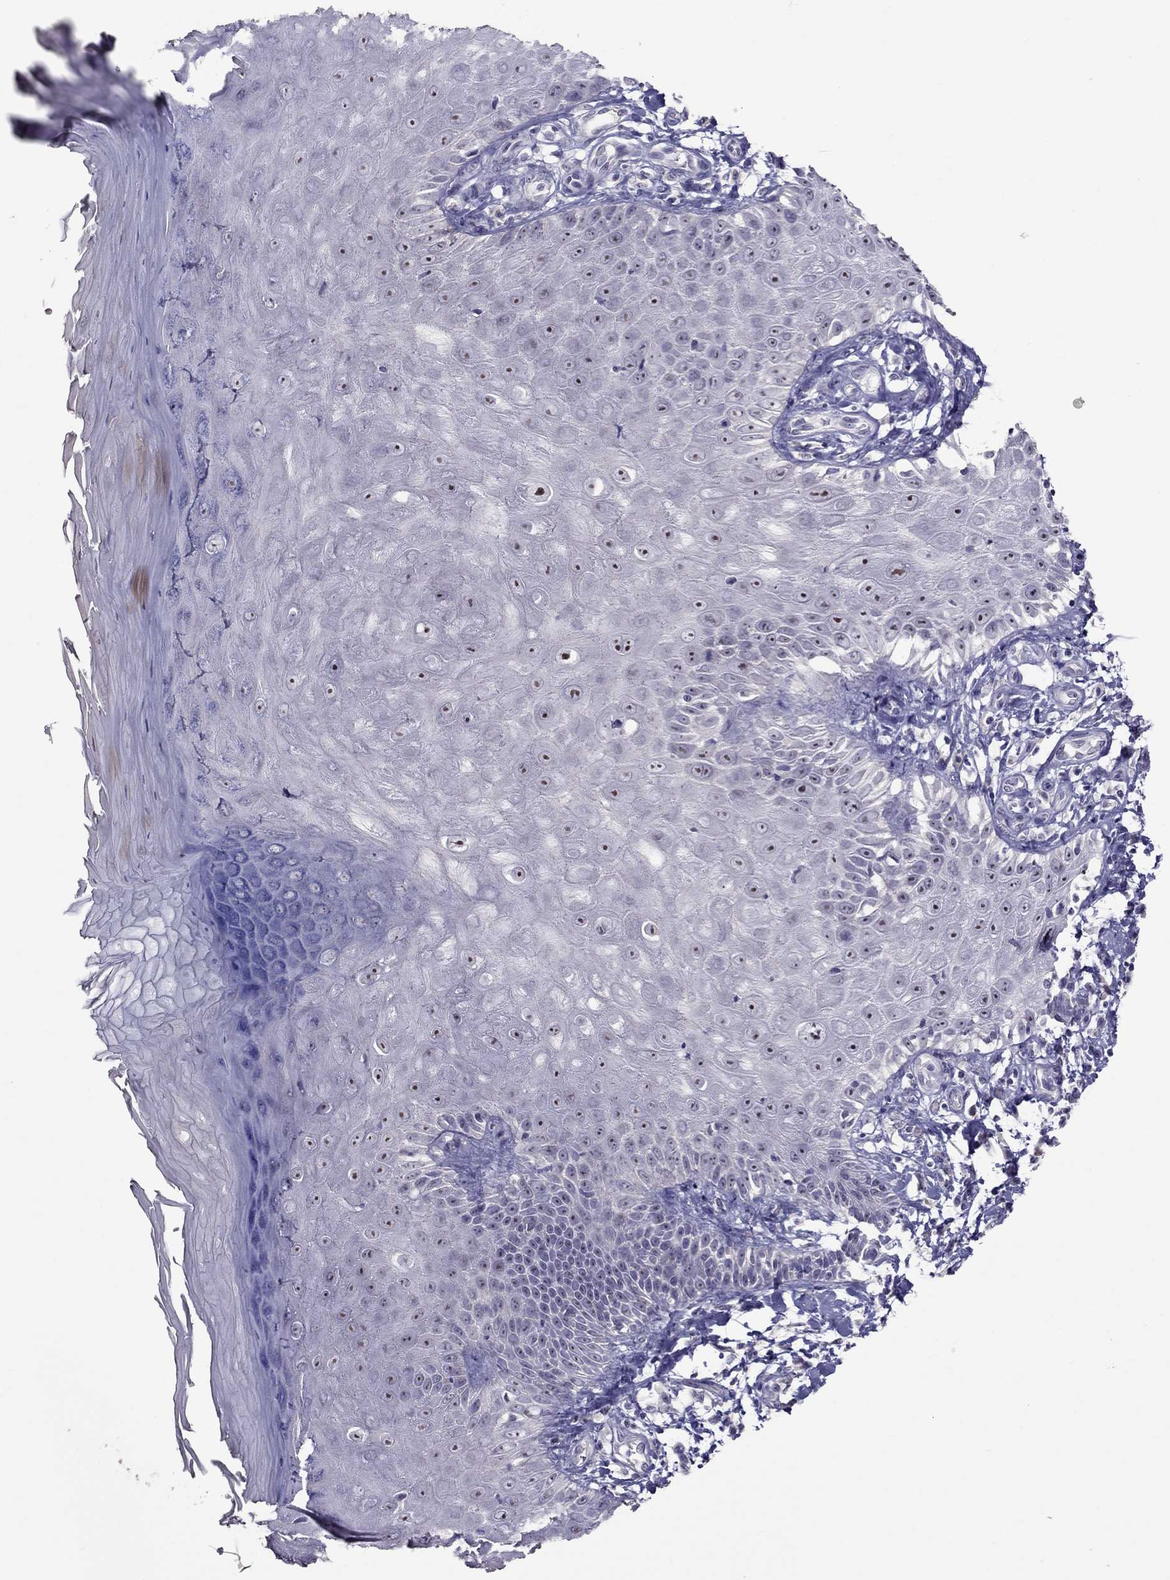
{"staining": {"intensity": "negative", "quantity": "none", "location": "none"}, "tissue": "skin", "cell_type": "Fibroblasts", "image_type": "normal", "snomed": [{"axis": "morphology", "description": "Normal tissue, NOS"}, {"axis": "morphology", "description": "Inflammation, NOS"}, {"axis": "morphology", "description": "Fibrosis, NOS"}, {"axis": "topography", "description": "Skin"}], "caption": "Protein analysis of normal skin displays no significant positivity in fibroblasts.", "gene": "LRRC46", "patient": {"sex": "male", "age": 71}}